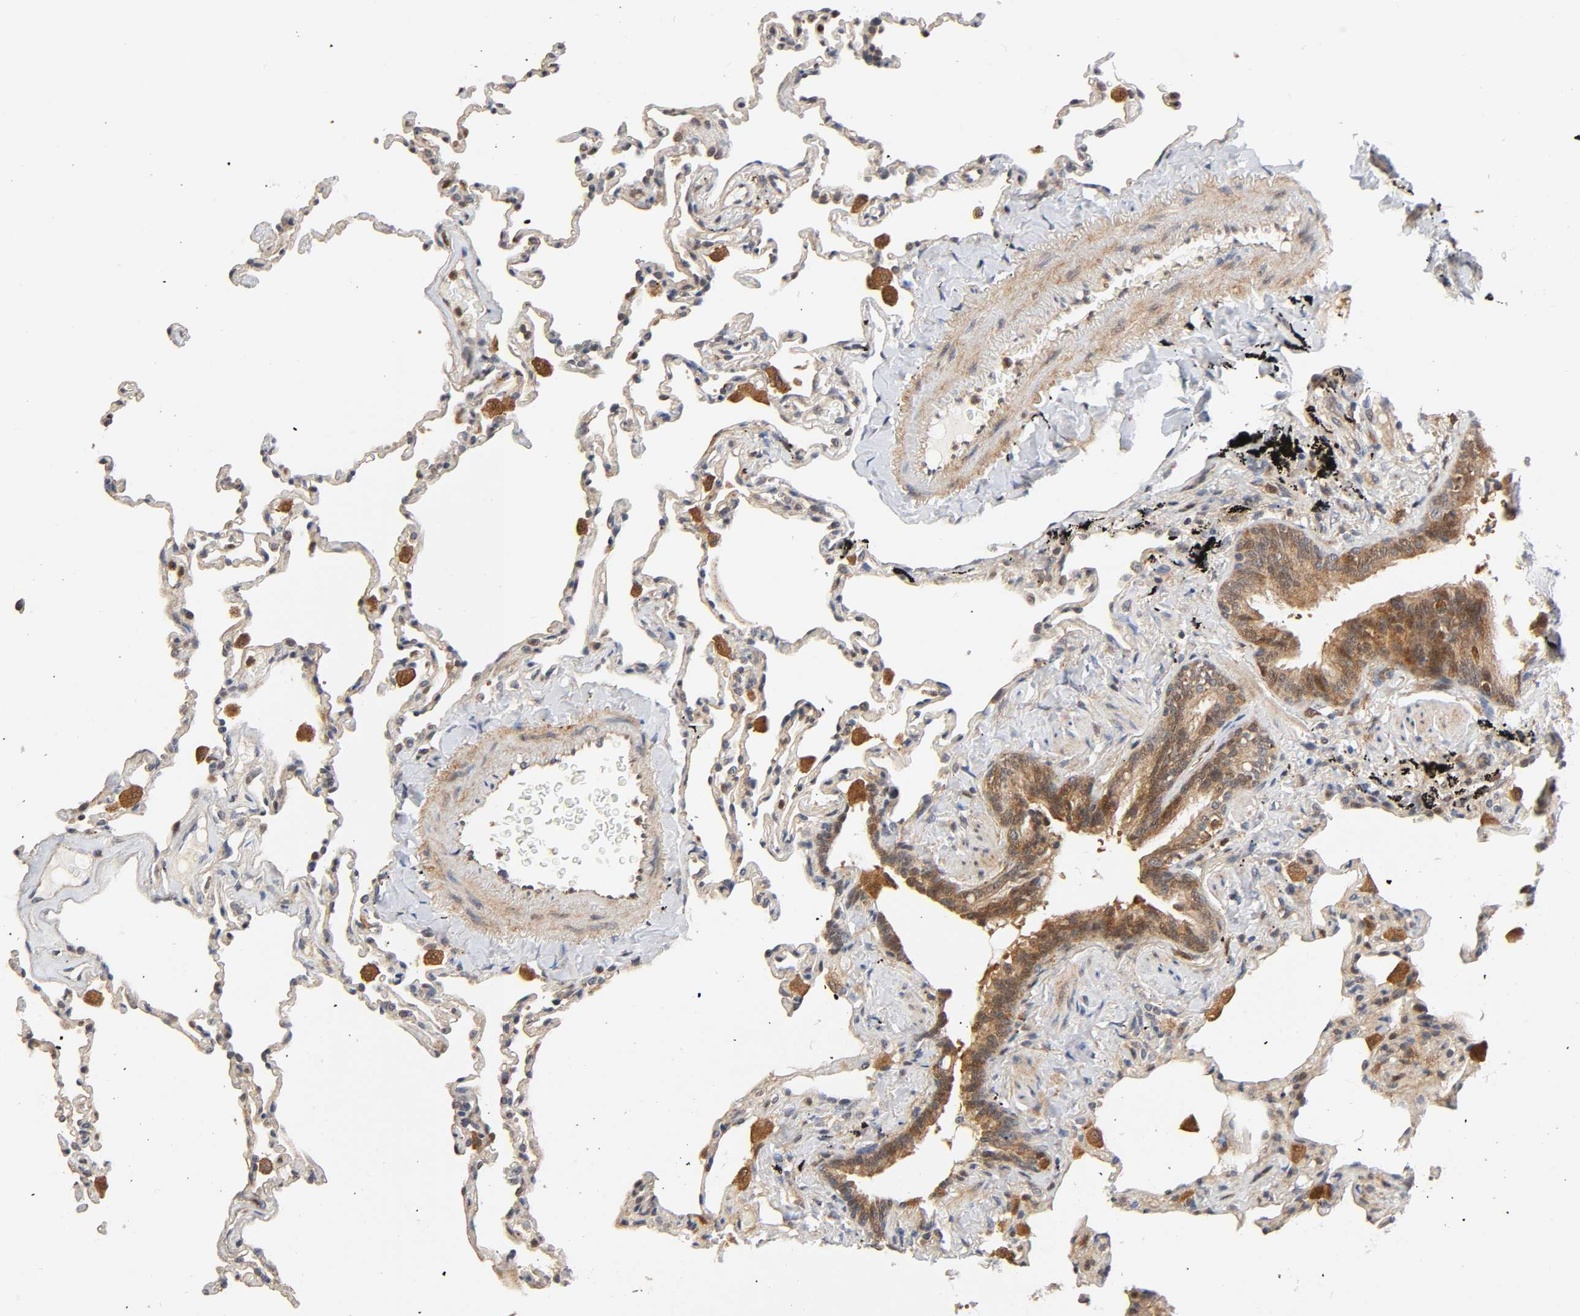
{"staining": {"intensity": "negative", "quantity": "none", "location": "none"}, "tissue": "lung", "cell_type": "Alveolar cells", "image_type": "normal", "snomed": [{"axis": "morphology", "description": "Normal tissue, NOS"}, {"axis": "topography", "description": "Lung"}], "caption": "The IHC photomicrograph has no significant expression in alveolar cells of lung. (Stains: DAB (3,3'-diaminobenzidine) immunohistochemistry with hematoxylin counter stain, Microscopy: brightfield microscopy at high magnification).", "gene": "CASP9", "patient": {"sex": "male", "age": 59}}